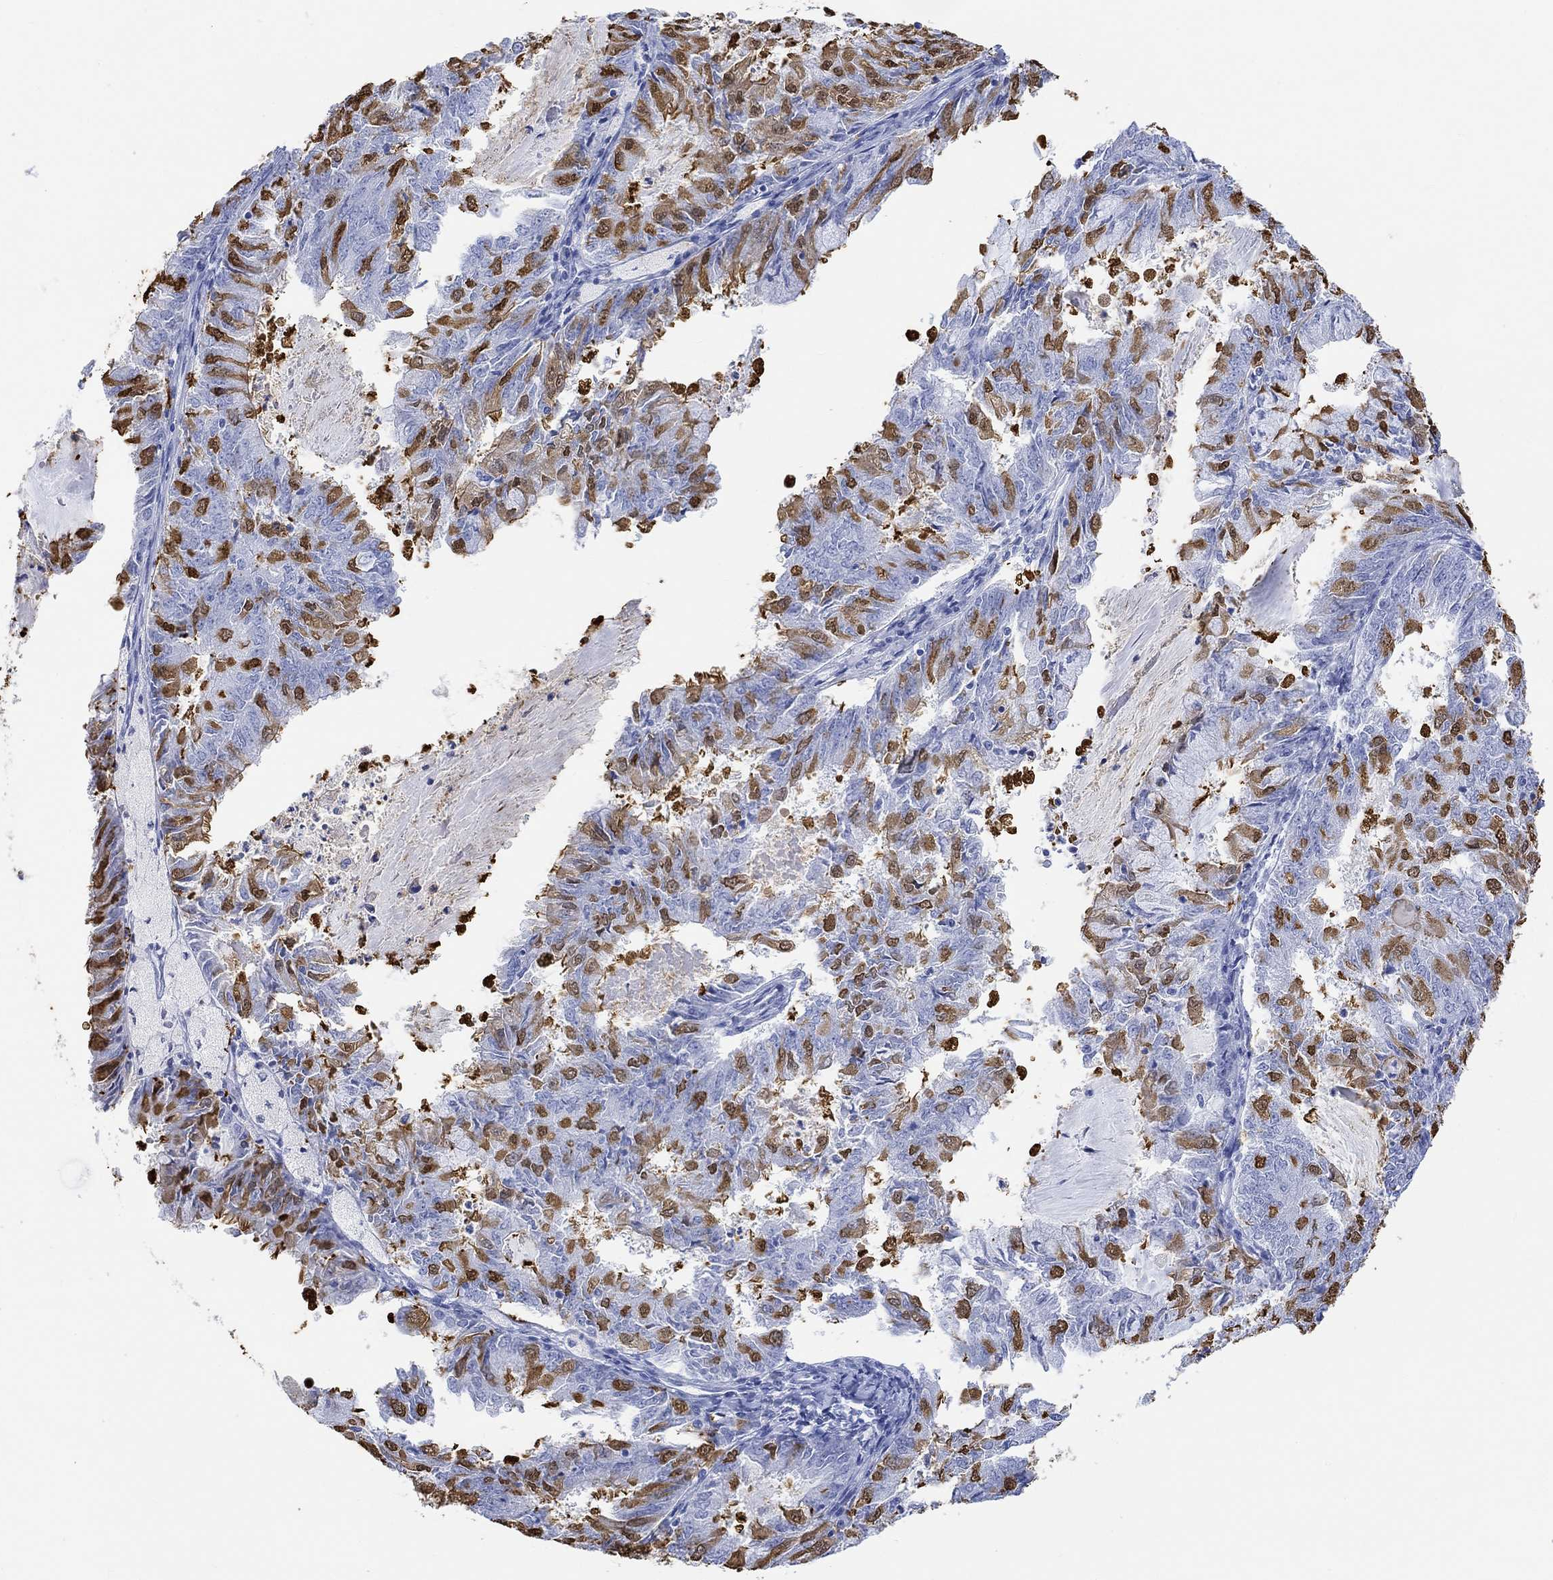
{"staining": {"intensity": "moderate", "quantity": "25%-75%", "location": "cytoplasmic/membranous,nuclear"}, "tissue": "endometrial cancer", "cell_type": "Tumor cells", "image_type": "cancer", "snomed": [{"axis": "morphology", "description": "Adenocarcinoma, NOS"}, {"axis": "topography", "description": "Endometrium"}], "caption": "There is medium levels of moderate cytoplasmic/membranous and nuclear expression in tumor cells of adenocarcinoma (endometrial), as demonstrated by immunohistochemical staining (brown color).", "gene": "TPPP3", "patient": {"sex": "female", "age": 57}}